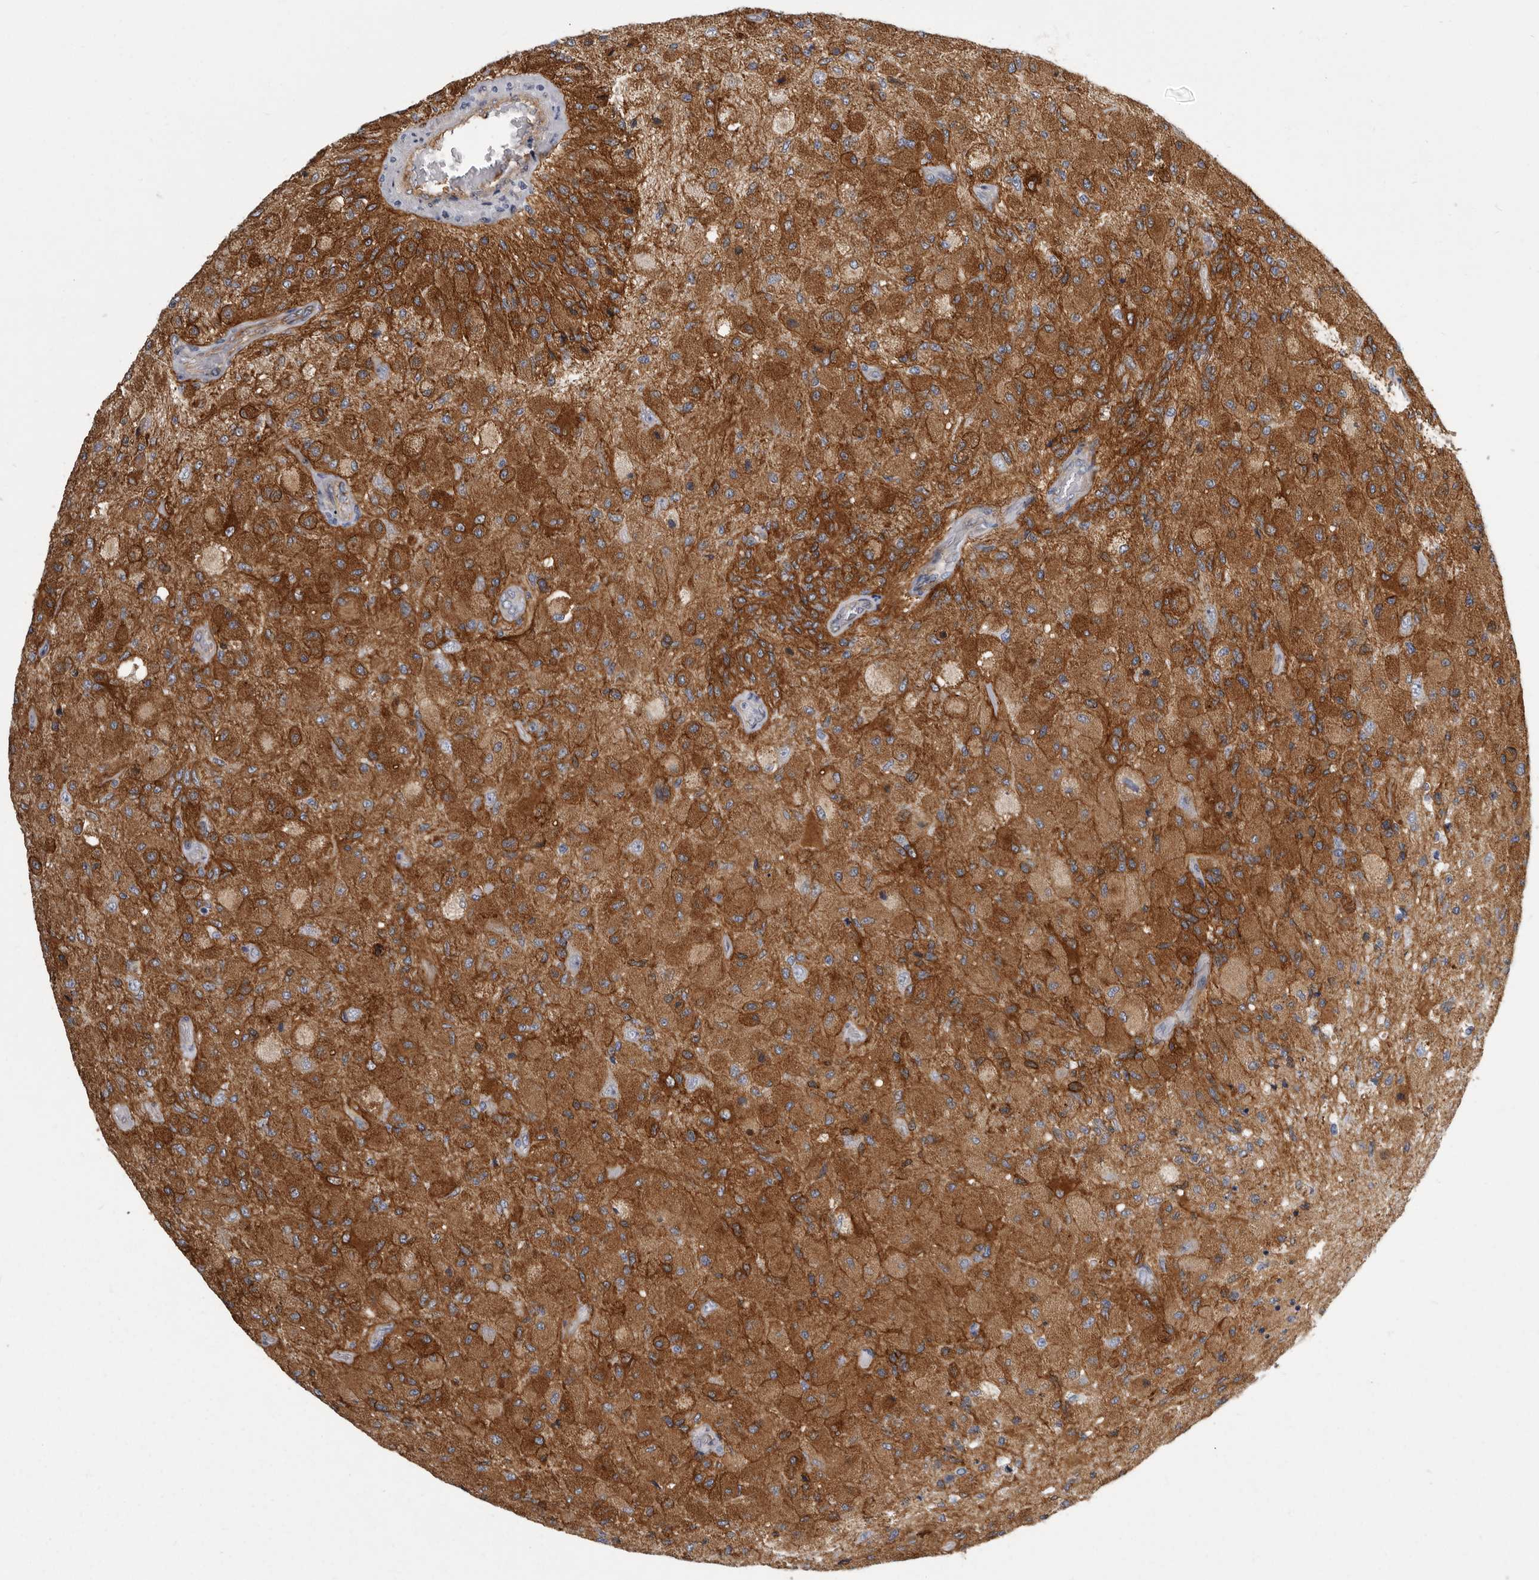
{"staining": {"intensity": "moderate", "quantity": ">75%", "location": "cytoplasmic/membranous"}, "tissue": "glioma", "cell_type": "Tumor cells", "image_type": "cancer", "snomed": [{"axis": "morphology", "description": "Normal tissue, NOS"}, {"axis": "morphology", "description": "Glioma, malignant, High grade"}, {"axis": "topography", "description": "Cerebral cortex"}], "caption": "Immunohistochemical staining of high-grade glioma (malignant) displays medium levels of moderate cytoplasmic/membranous protein positivity in approximately >75% of tumor cells.", "gene": "ENAH", "patient": {"sex": "male", "age": 77}}